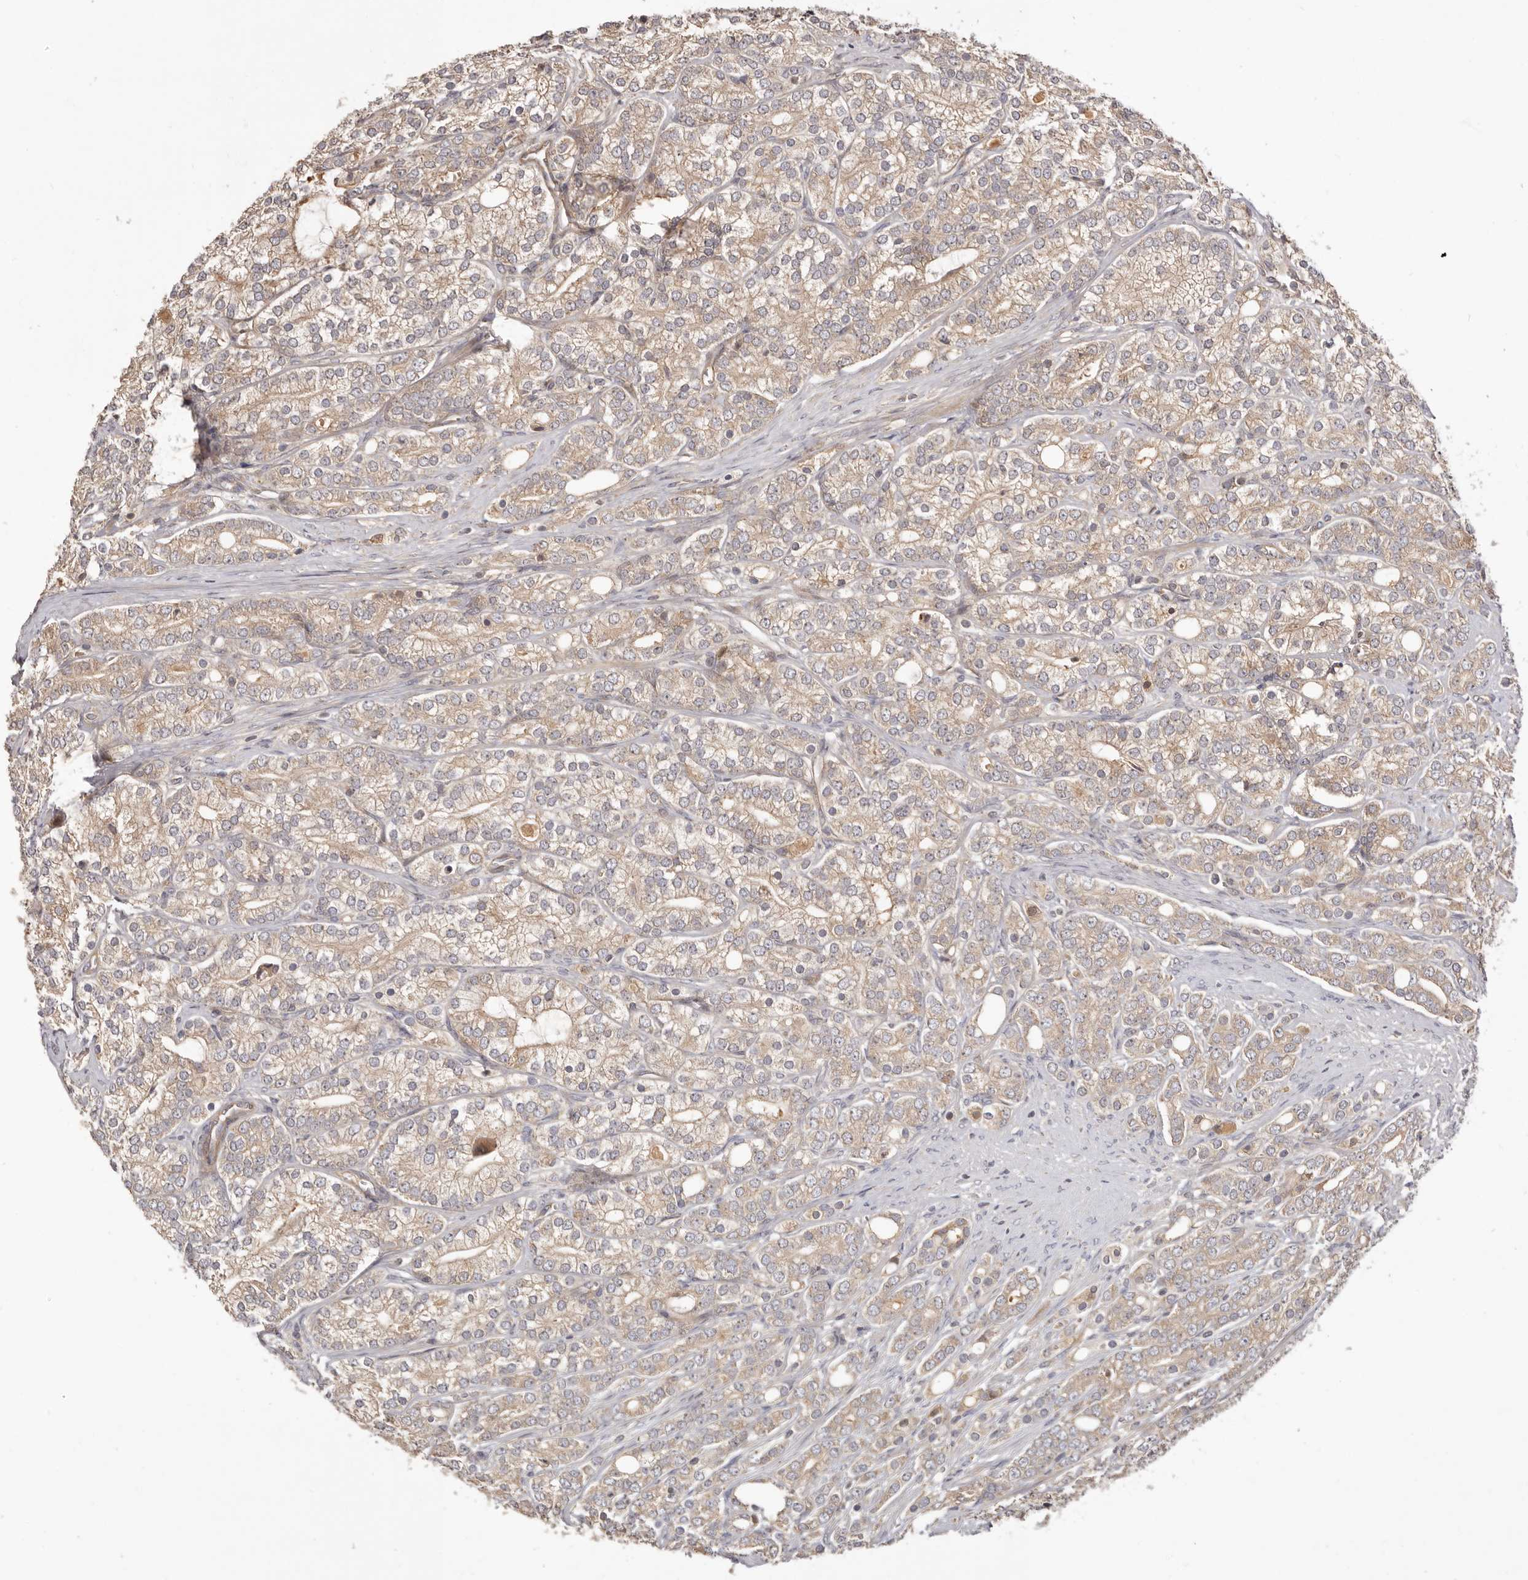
{"staining": {"intensity": "moderate", "quantity": ">75%", "location": "cytoplasmic/membranous"}, "tissue": "prostate cancer", "cell_type": "Tumor cells", "image_type": "cancer", "snomed": [{"axis": "morphology", "description": "Adenocarcinoma, High grade"}, {"axis": "topography", "description": "Prostate"}], "caption": "The photomicrograph reveals immunohistochemical staining of prostate adenocarcinoma (high-grade). There is moderate cytoplasmic/membranous expression is seen in about >75% of tumor cells. The staining was performed using DAB, with brown indicating positive protein expression. Nuclei are stained blue with hematoxylin.", "gene": "DOP1A", "patient": {"sex": "male", "age": 57}}